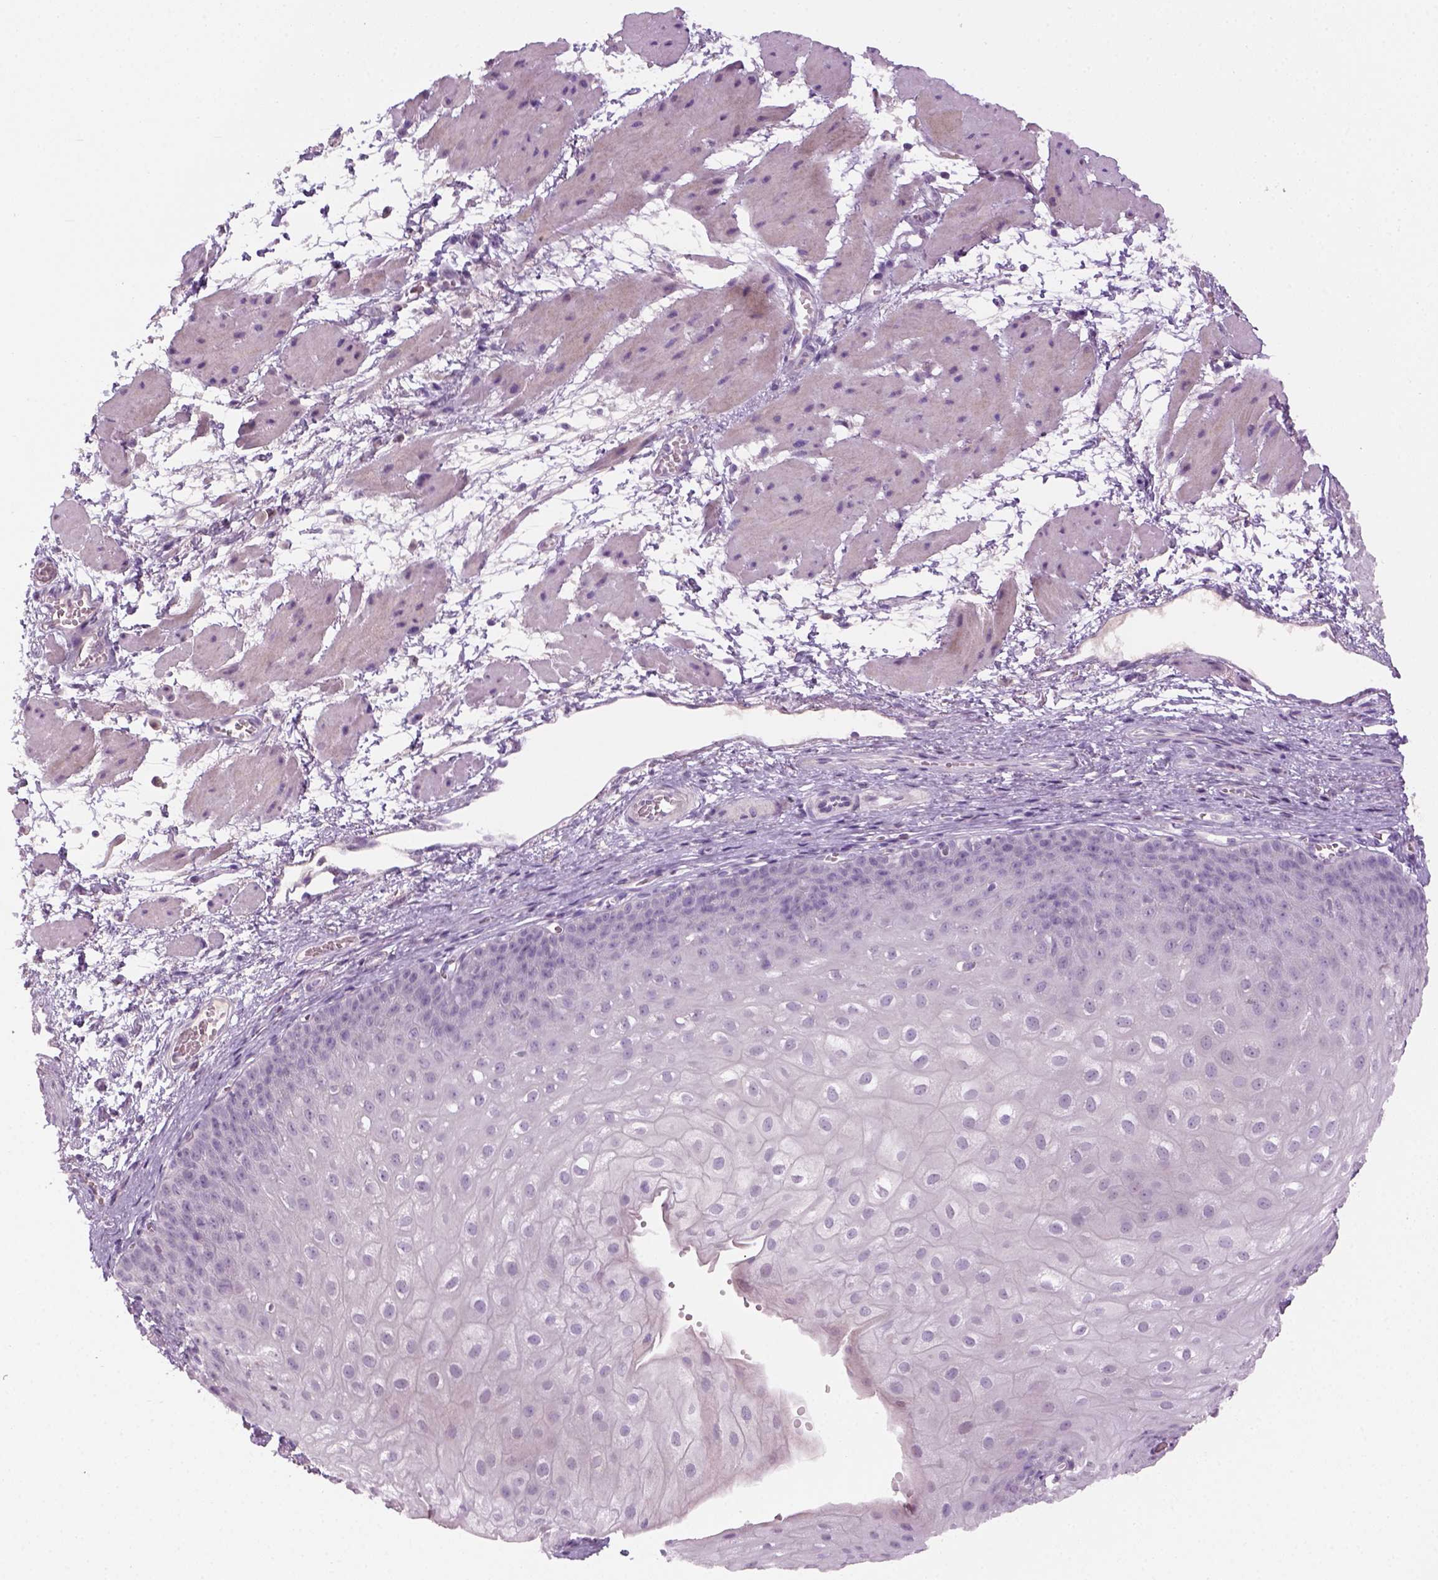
{"staining": {"intensity": "negative", "quantity": "none", "location": "none"}, "tissue": "esophagus", "cell_type": "Squamous epithelial cells", "image_type": "normal", "snomed": [{"axis": "morphology", "description": "Normal tissue, NOS"}, {"axis": "topography", "description": "Esophagus"}], "caption": "Image shows no protein positivity in squamous epithelial cells of normal esophagus. Nuclei are stained in blue.", "gene": "GFI1B", "patient": {"sex": "male", "age": 71}}